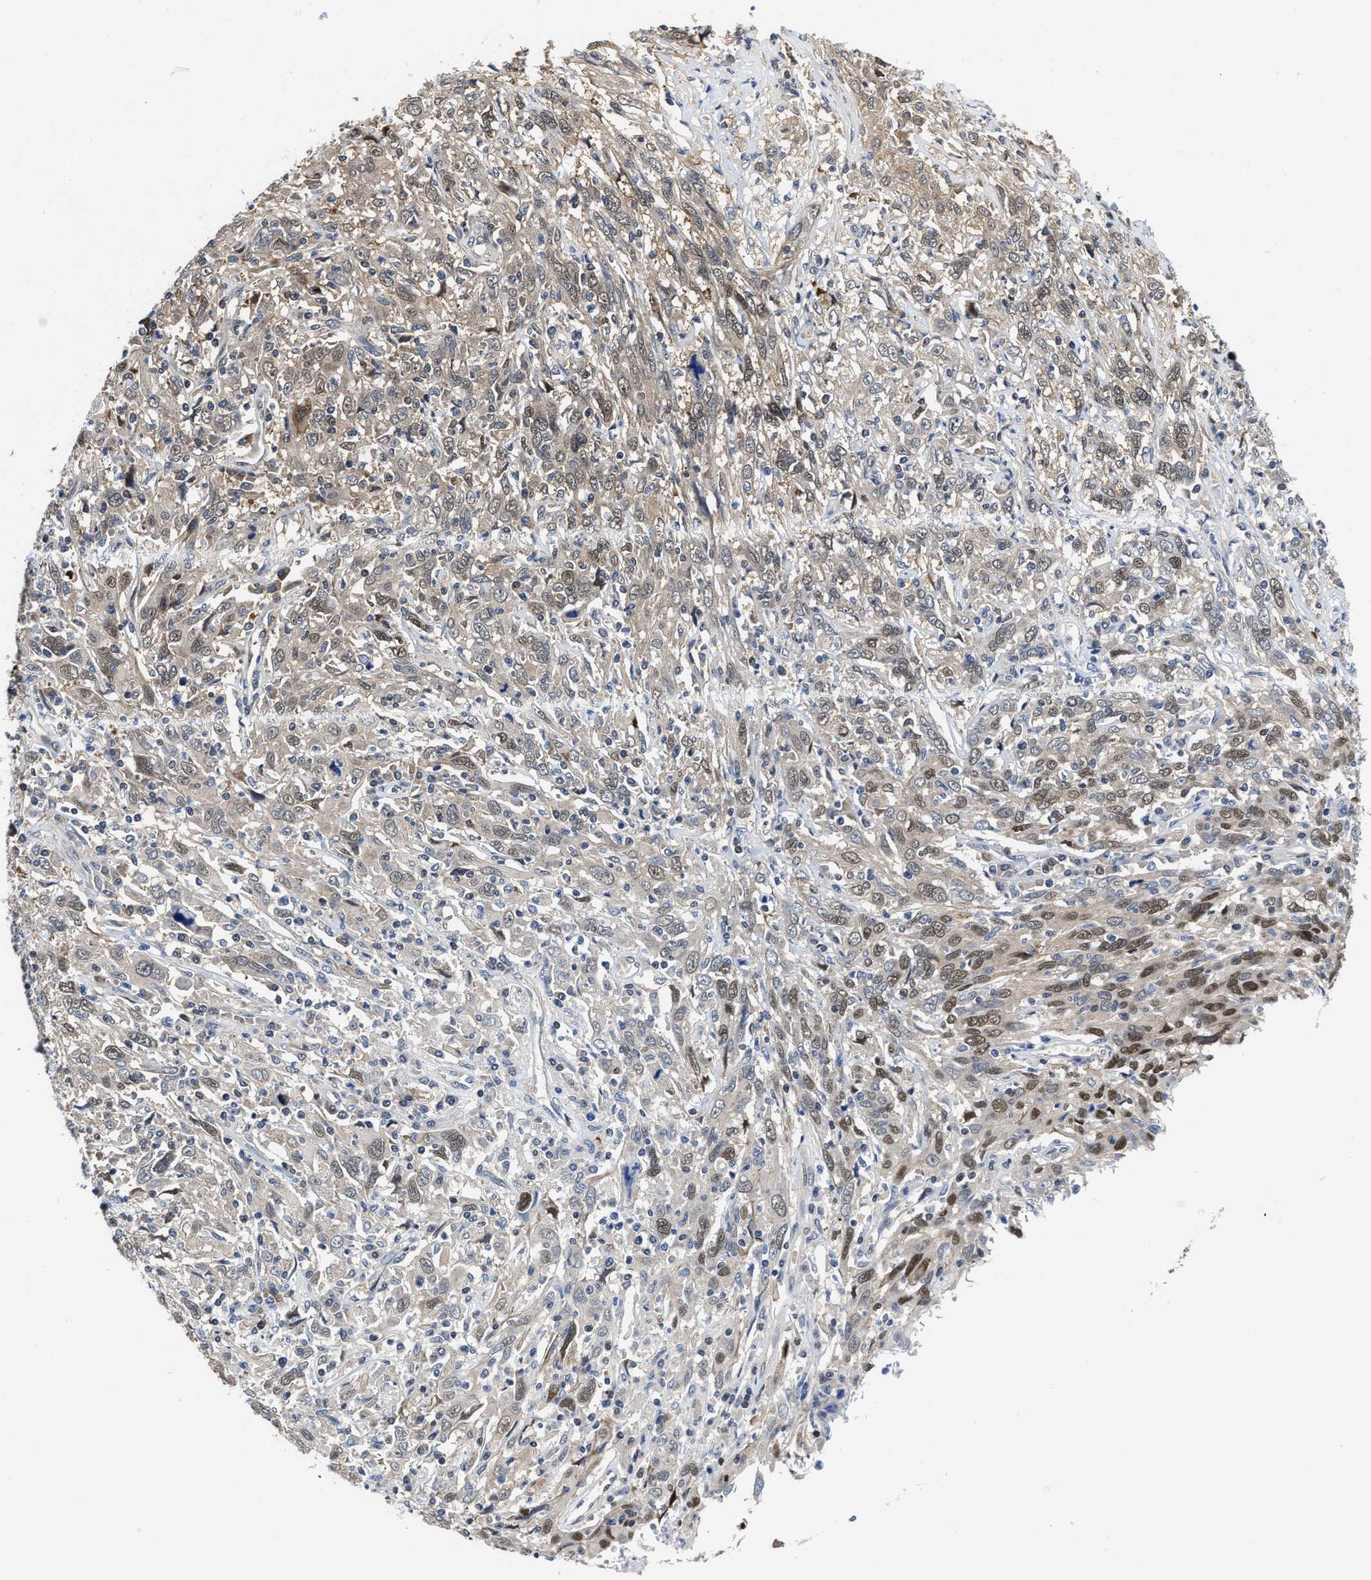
{"staining": {"intensity": "moderate", "quantity": "<25%", "location": "nuclear"}, "tissue": "cervical cancer", "cell_type": "Tumor cells", "image_type": "cancer", "snomed": [{"axis": "morphology", "description": "Squamous cell carcinoma, NOS"}, {"axis": "topography", "description": "Cervix"}], "caption": "Immunohistochemical staining of cervical cancer (squamous cell carcinoma) demonstrates low levels of moderate nuclear positivity in approximately <25% of tumor cells. The protein is shown in brown color, while the nuclei are stained blue.", "gene": "KIF12", "patient": {"sex": "female", "age": 46}}